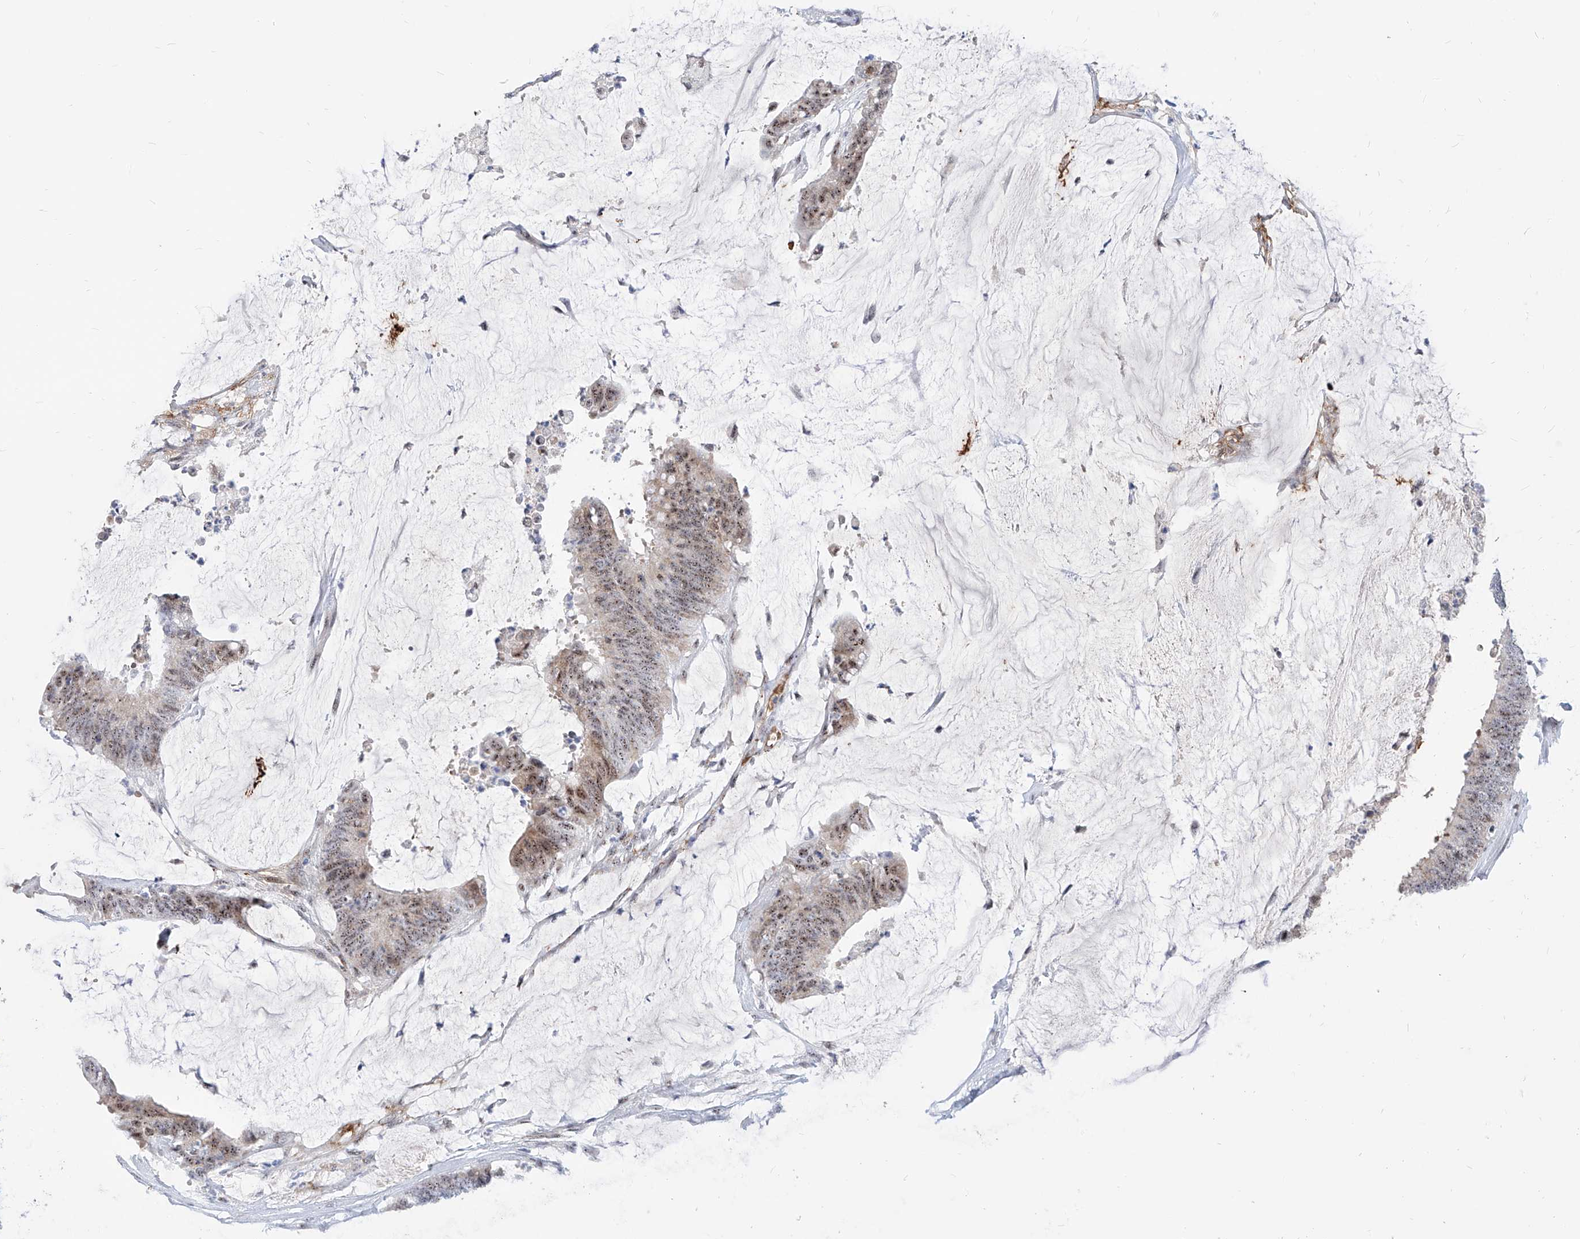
{"staining": {"intensity": "moderate", "quantity": ">75%", "location": "nuclear"}, "tissue": "colorectal cancer", "cell_type": "Tumor cells", "image_type": "cancer", "snomed": [{"axis": "morphology", "description": "Adenocarcinoma, NOS"}, {"axis": "topography", "description": "Rectum"}], "caption": "Colorectal adenocarcinoma was stained to show a protein in brown. There is medium levels of moderate nuclear positivity in approximately >75% of tumor cells. (DAB (3,3'-diaminobenzidine) IHC, brown staining for protein, blue staining for nuclei).", "gene": "ZFP42", "patient": {"sex": "female", "age": 66}}